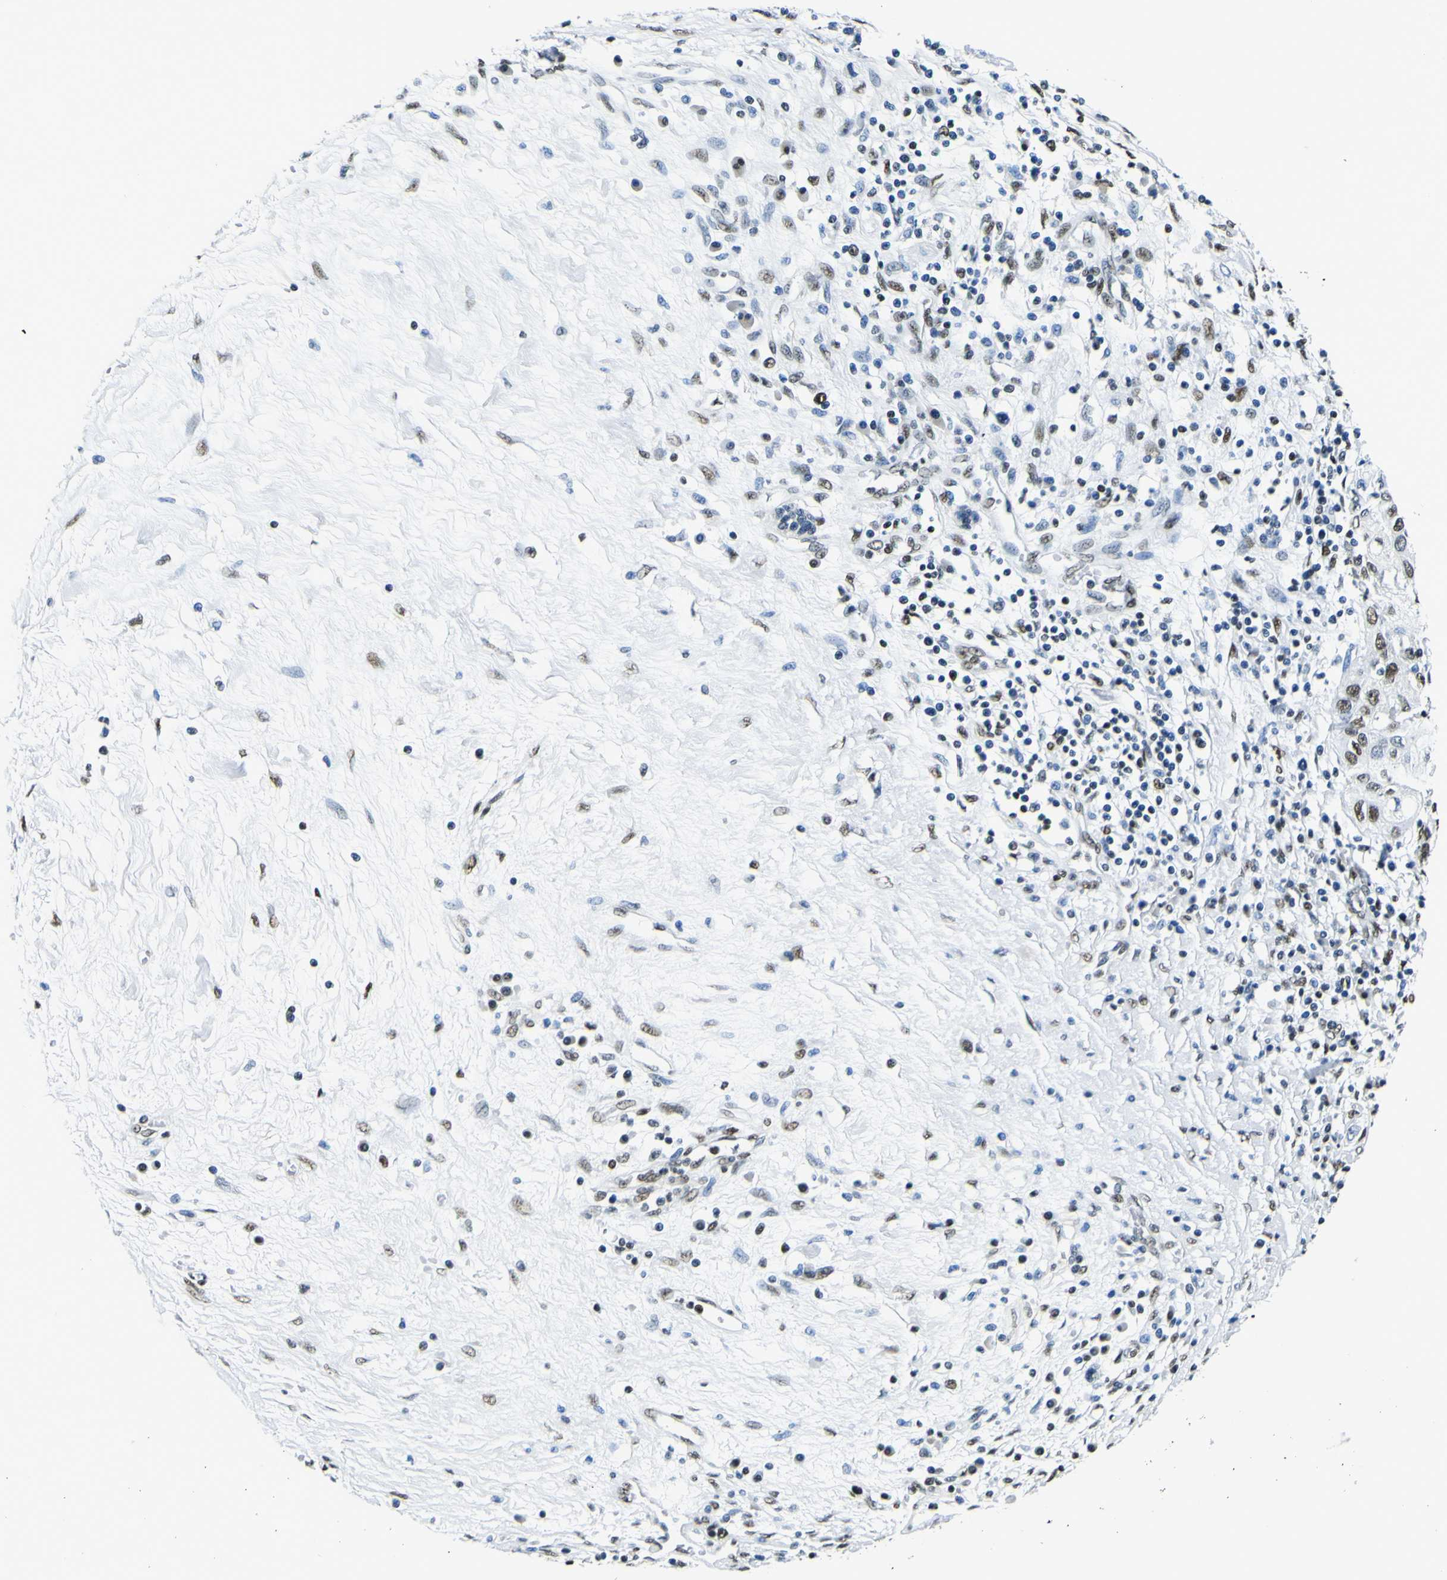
{"staining": {"intensity": "moderate", "quantity": "25%-75%", "location": "nuclear"}, "tissue": "pancreatic cancer", "cell_type": "Tumor cells", "image_type": "cancer", "snomed": [{"axis": "morphology", "description": "Adenocarcinoma, NOS"}, {"axis": "topography", "description": "Pancreas"}], "caption": "This is a micrograph of immunohistochemistry staining of adenocarcinoma (pancreatic), which shows moderate expression in the nuclear of tumor cells.", "gene": "SP1", "patient": {"sex": "female", "age": 70}}